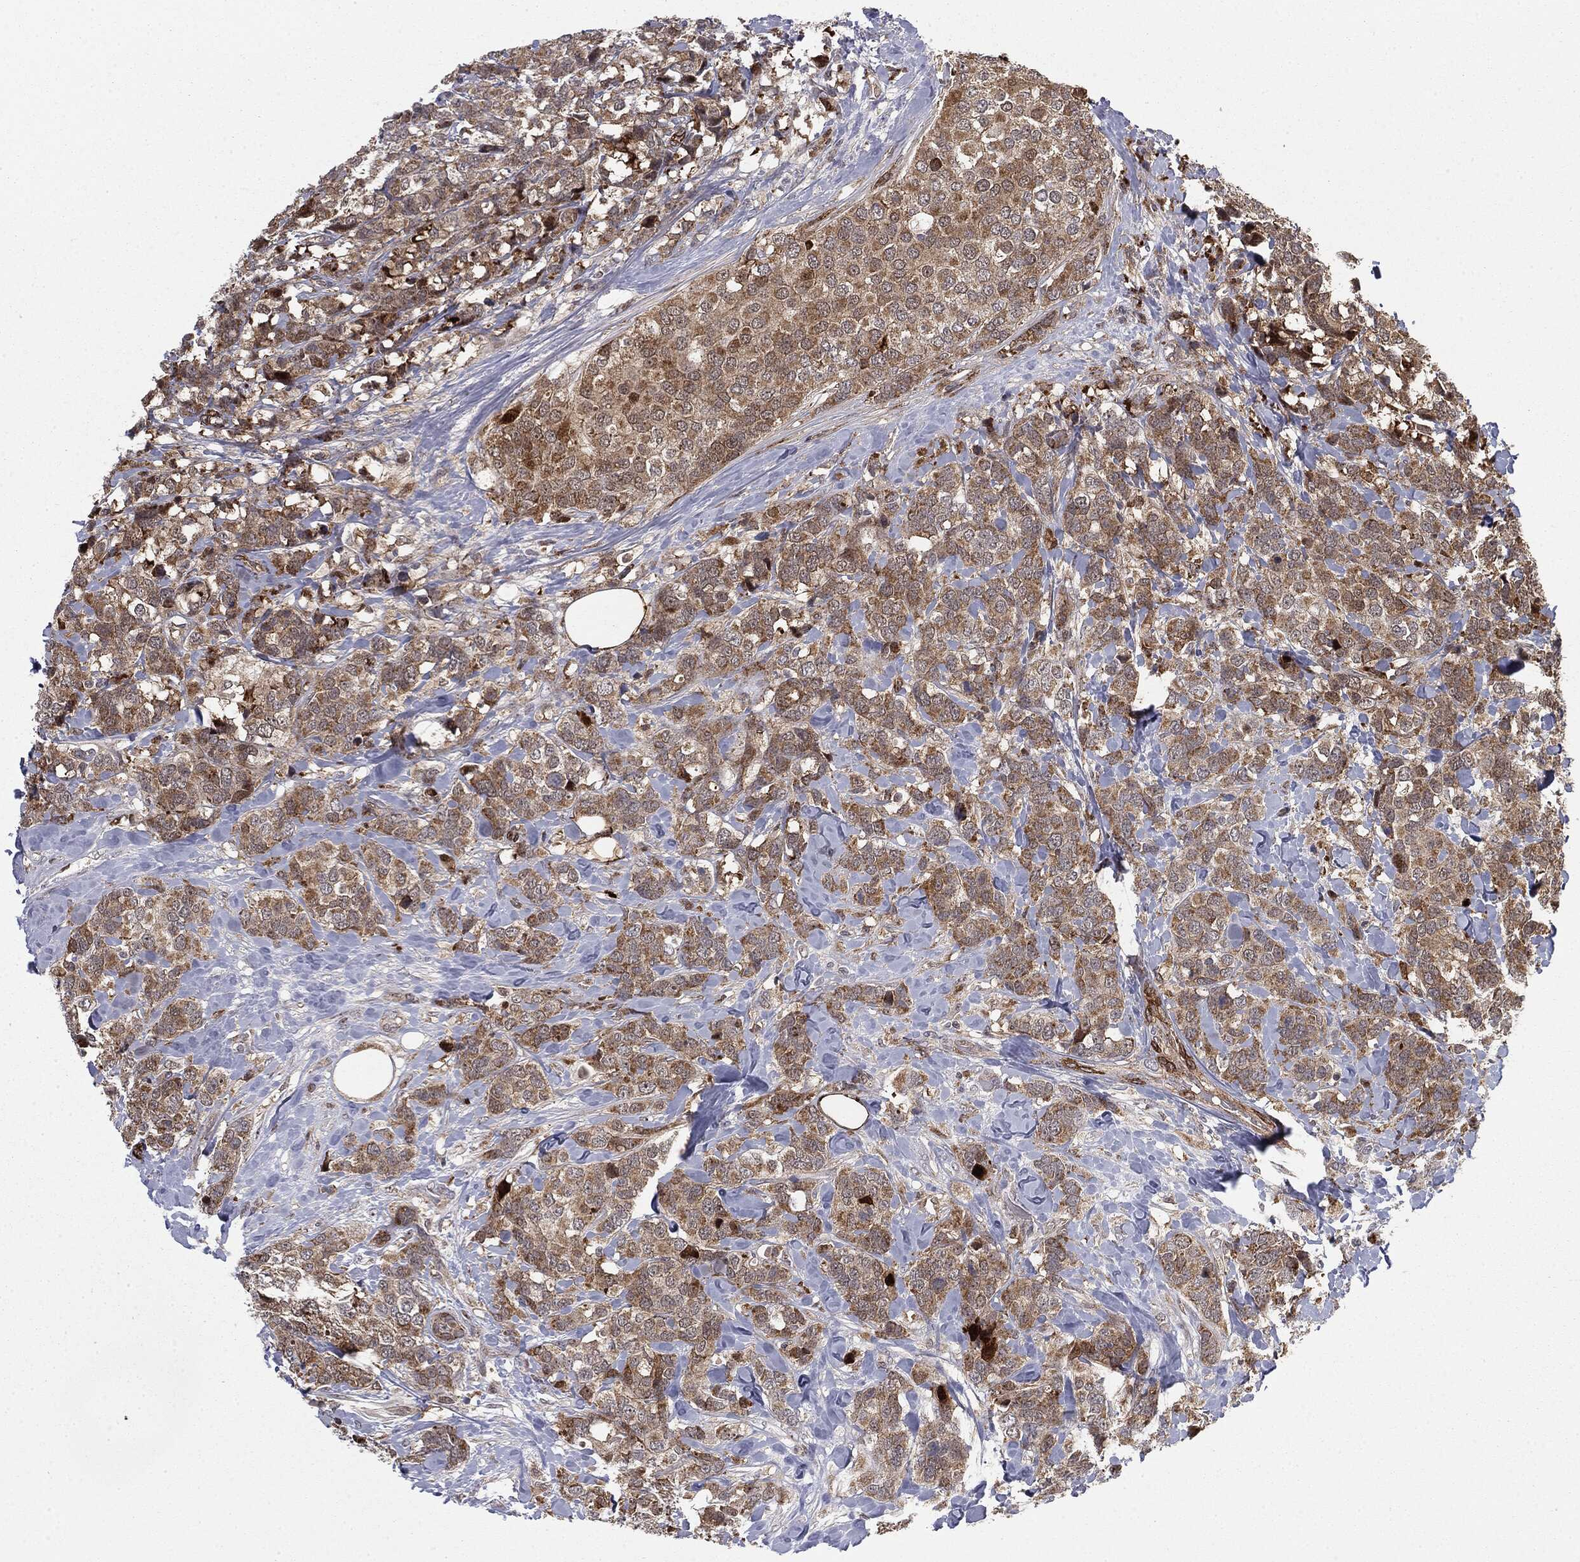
{"staining": {"intensity": "moderate", "quantity": ">75%", "location": "cytoplasmic/membranous"}, "tissue": "breast cancer", "cell_type": "Tumor cells", "image_type": "cancer", "snomed": [{"axis": "morphology", "description": "Lobular carcinoma"}, {"axis": "topography", "description": "Breast"}], "caption": "This is a micrograph of immunohistochemistry (IHC) staining of breast cancer (lobular carcinoma), which shows moderate positivity in the cytoplasmic/membranous of tumor cells.", "gene": "PTEN", "patient": {"sex": "female", "age": 59}}